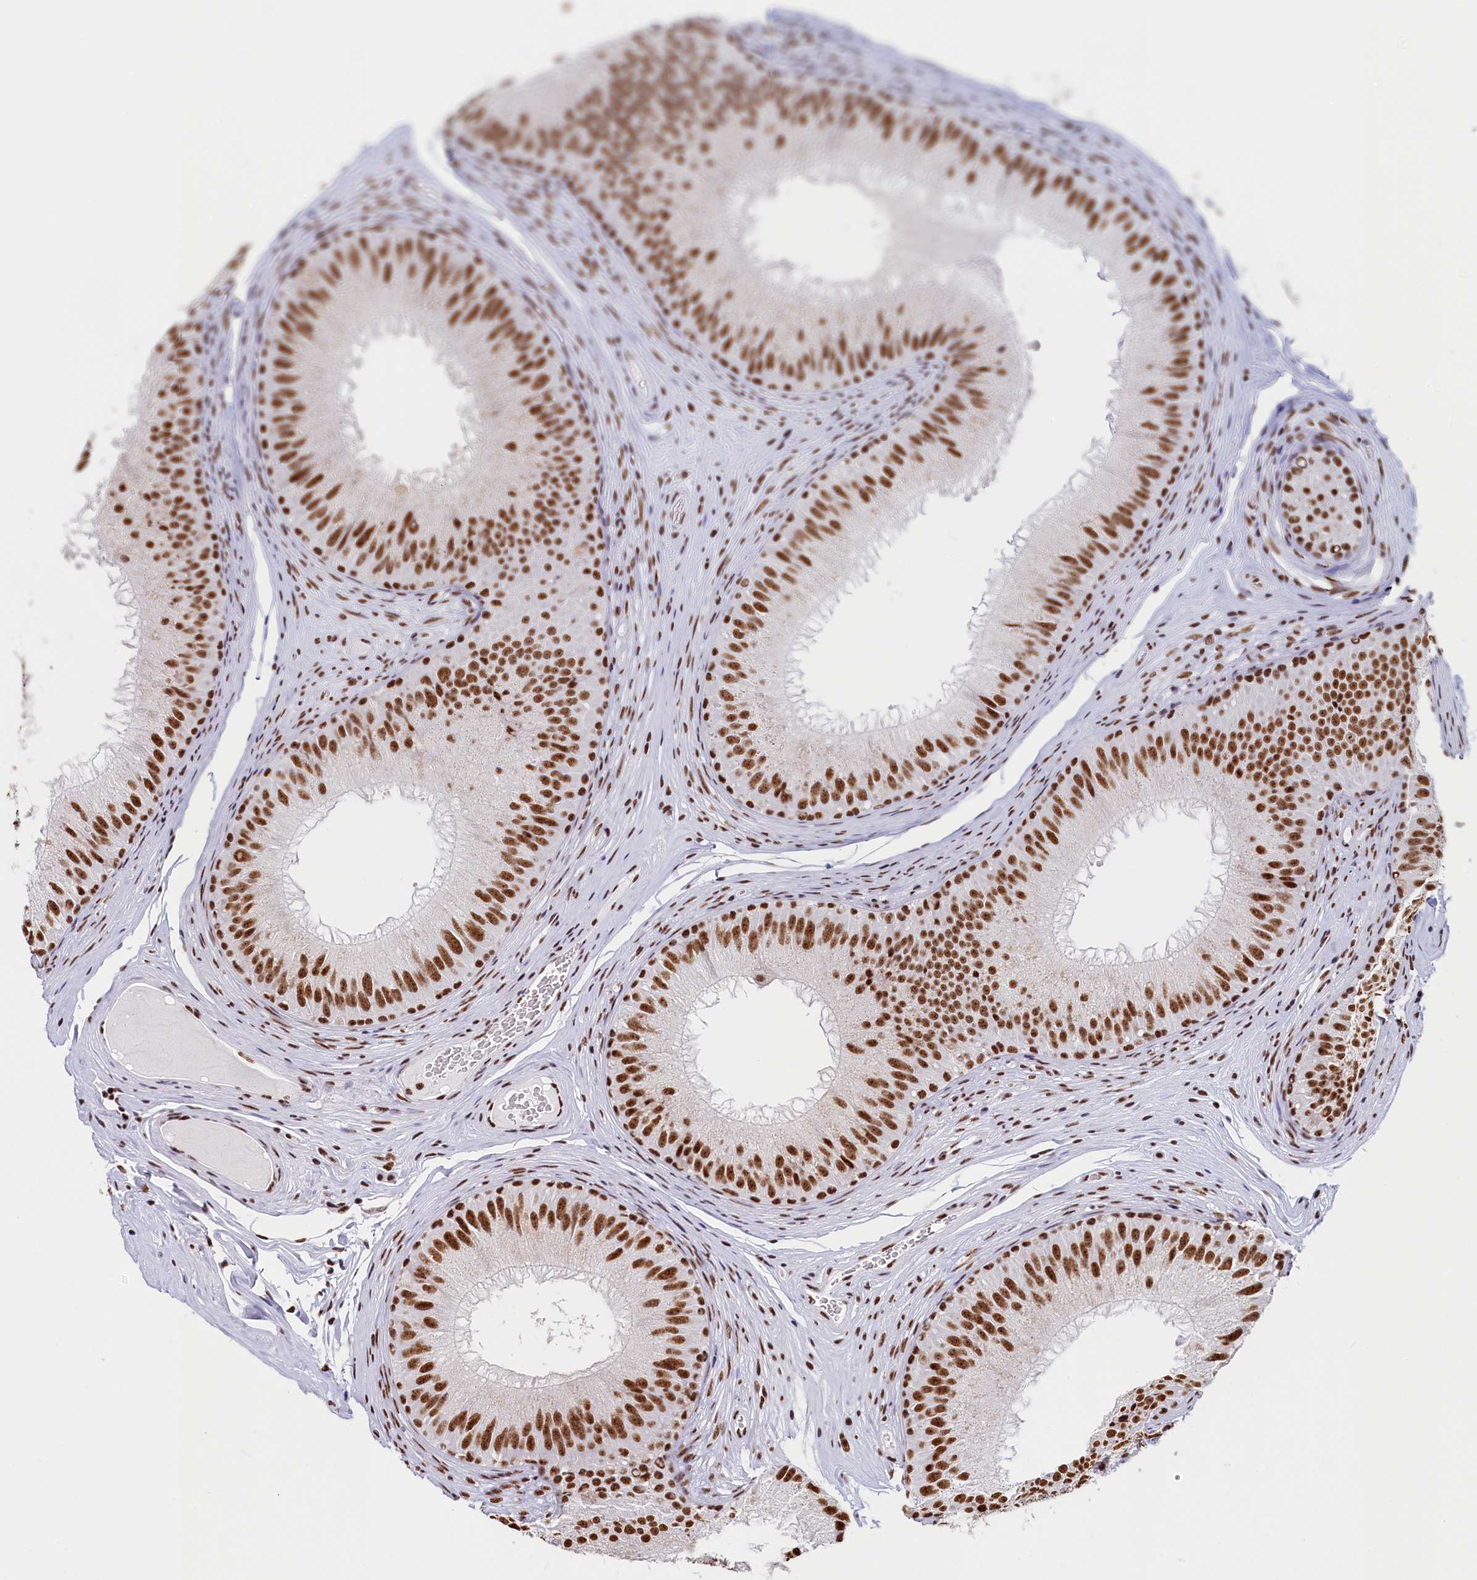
{"staining": {"intensity": "strong", "quantity": "25%-75%", "location": "nuclear"}, "tissue": "epididymis", "cell_type": "Glandular cells", "image_type": "normal", "snomed": [{"axis": "morphology", "description": "Normal tissue, NOS"}, {"axis": "topography", "description": "Epididymis"}], "caption": "Immunohistochemical staining of unremarkable human epididymis exhibits high levels of strong nuclear positivity in about 25%-75% of glandular cells. Ihc stains the protein in brown and the nuclei are stained blue.", "gene": "MOSPD3", "patient": {"sex": "male", "age": 32}}